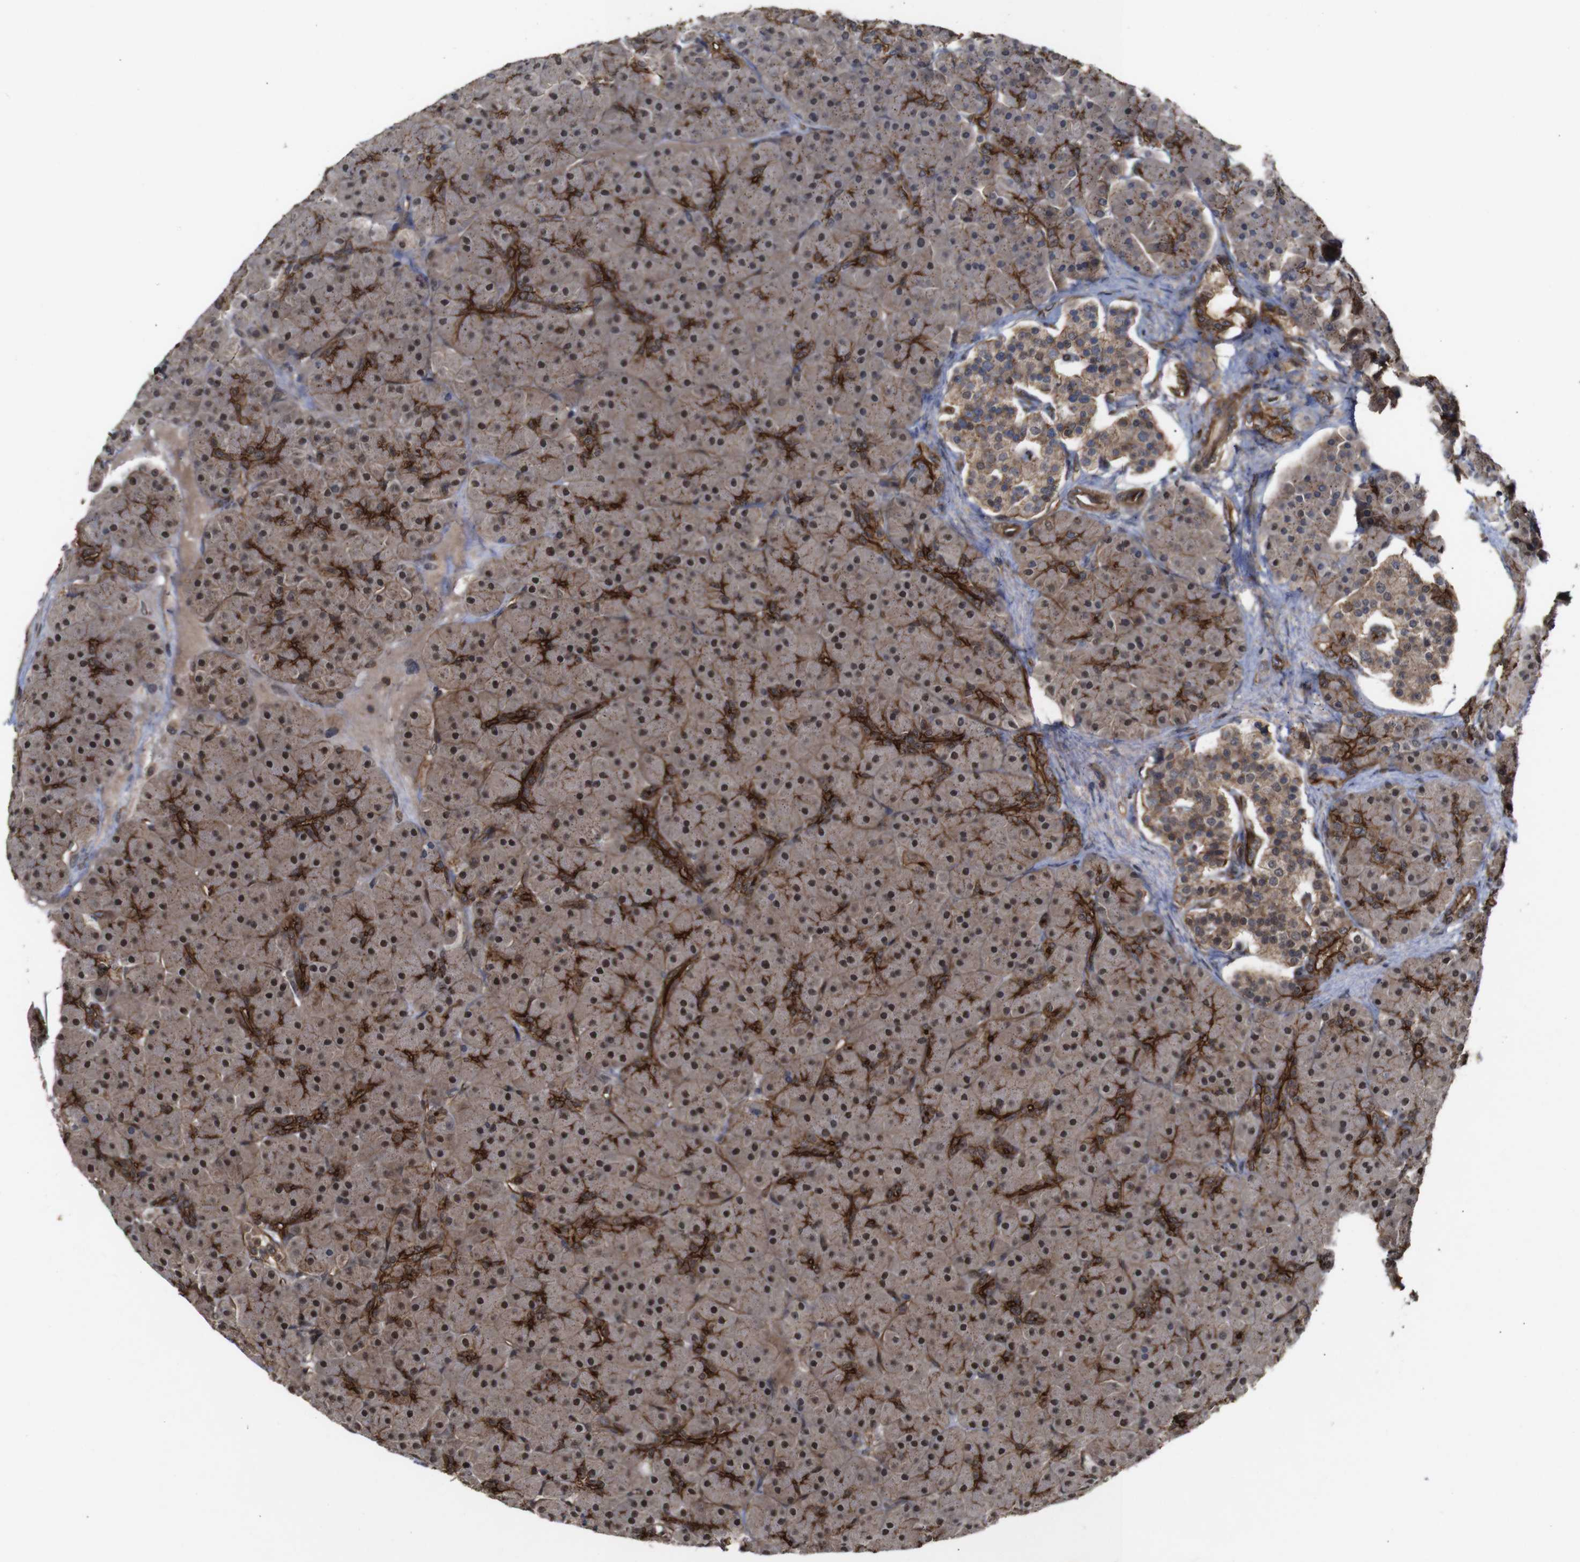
{"staining": {"intensity": "moderate", "quantity": ">75%", "location": "cytoplasmic/membranous,nuclear"}, "tissue": "pancreas", "cell_type": "Exocrine glandular cells", "image_type": "normal", "snomed": [{"axis": "morphology", "description": "Normal tissue, NOS"}, {"axis": "topography", "description": "Pancreas"}], "caption": "Exocrine glandular cells show medium levels of moderate cytoplasmic/membranous,nuclear expression in about >75% of cells in unremarkable pancreas. Using DAB (3,3'-diaminobenzidine) (brown) and hematoxylin (blue) stains, captured at high magnification using brightfield microscopy.", "gene": "NANOS1", "patient": {"sex": "male", "age": 66}}